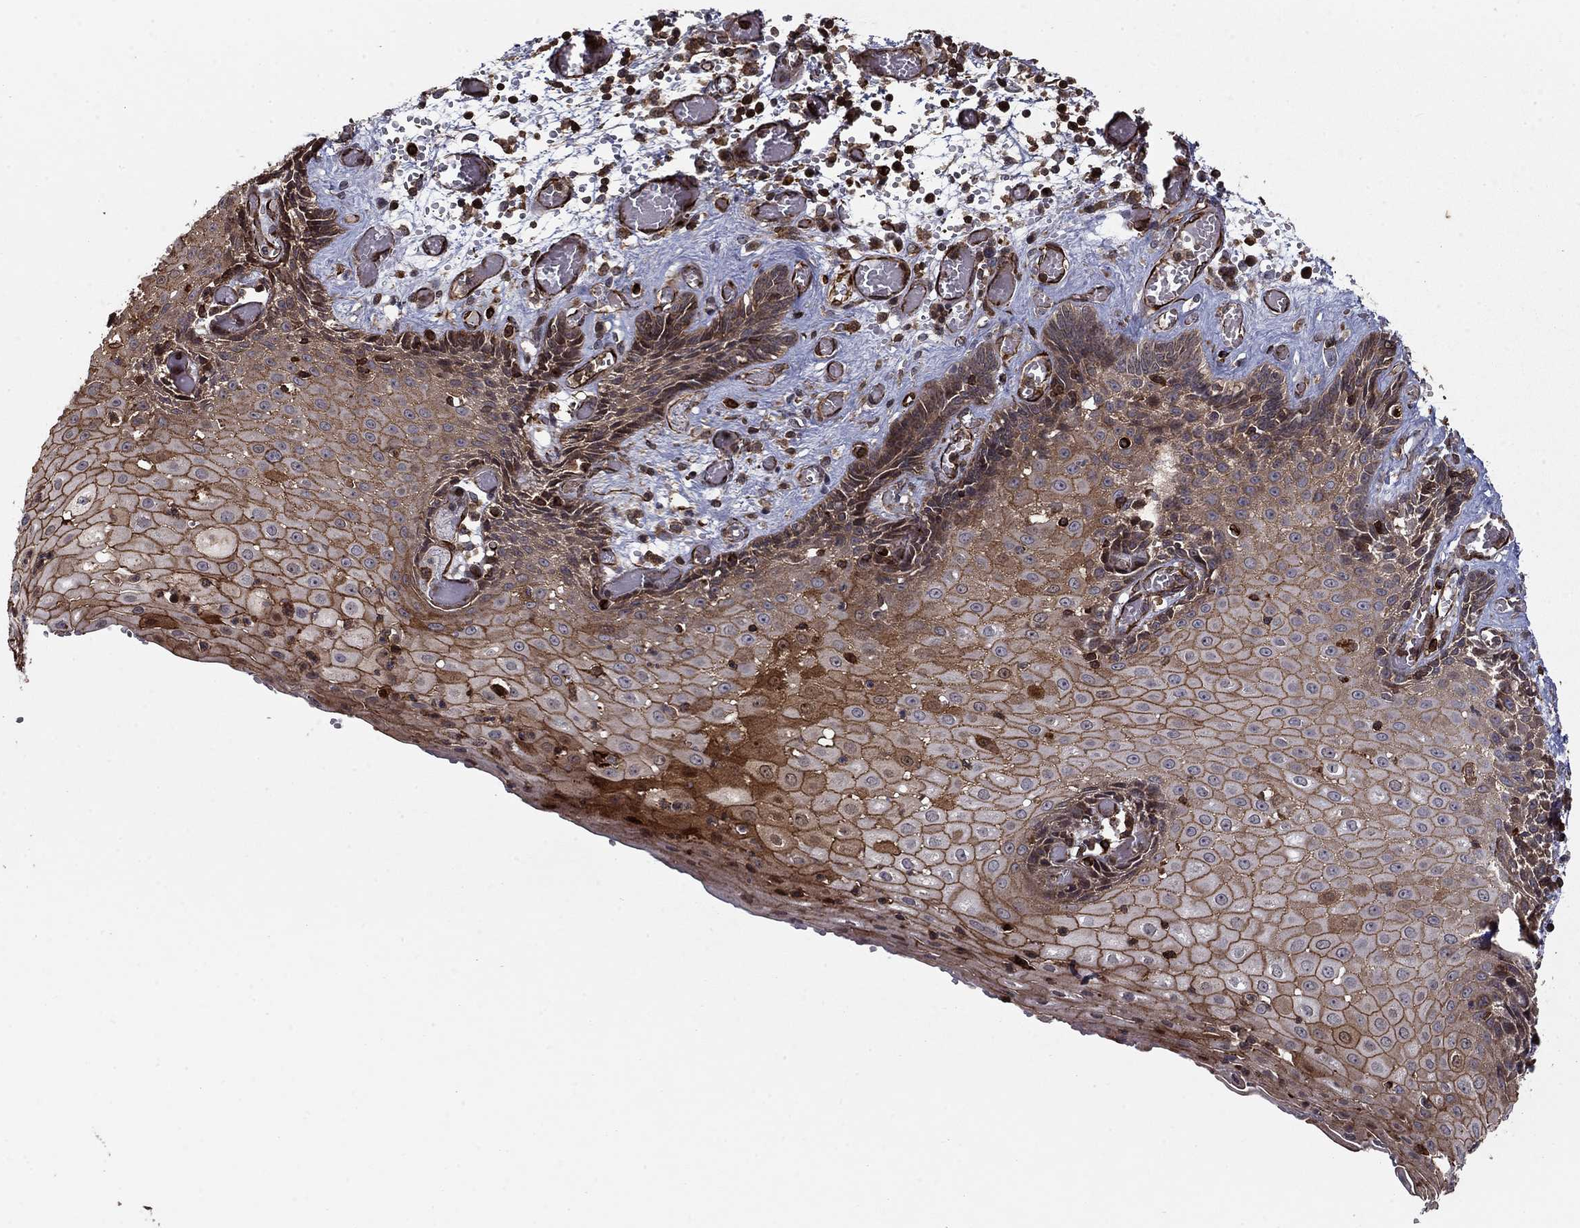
{"staining": {"intensity": "moderate", "quantity": ">75%", "location": "cytoplasmic/membranous"}, "tissue": "esophagus", "cell_type": "Squamous epithelial cells", "image_type": "normal", "snomed": [{"axis": "morphology", "description": "Normal tissue, NOS"}, {"axis": "topography", "description": "Esophagus"}], "caption": "A micrograph of human esophagus stained for a protein displays moderate cytoplasmic/membranous brown staining in squamous epithelial cells.", "gene": "ADM", "patient": {"sex": "male", "age": 58}}